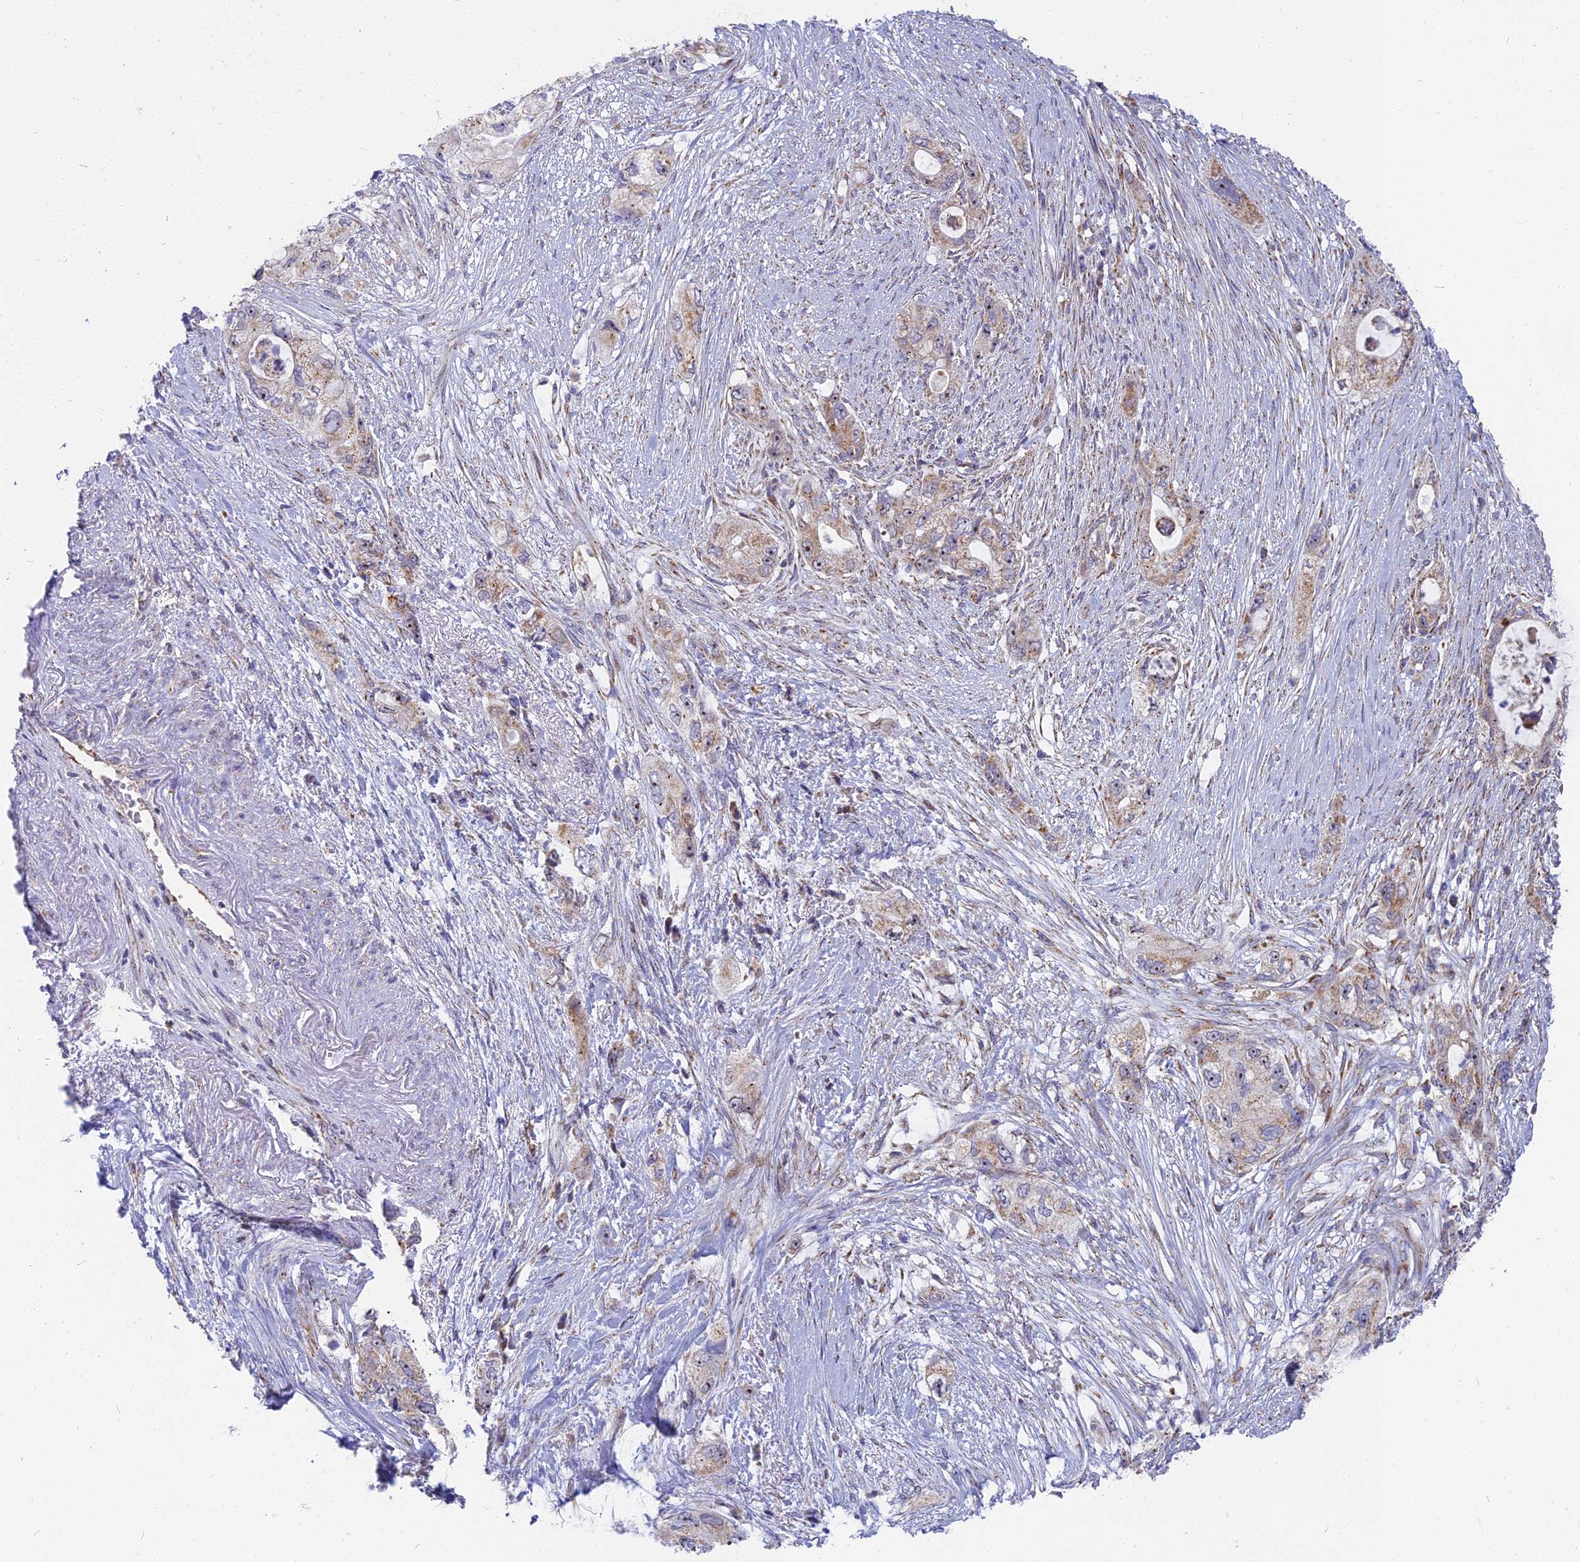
{"staining": {"intensity": "moderate", "quantity": "25%-75%", "location": "cytoplasmic/membranous"}, "tissue": "pancreatic cancer", "cell_type": "Tumor cells", "image_type": "cancer", "snomed": [{"axis": "morphology", "description": "Adenocarcinoma, NOS"}, {"axis": "topography", "description": "Pancreas"}], "caption": "An immunohistochemistry (IHC) image of tumor tissue is shown. Protein staining in brown shows moderate cytoplasmic/membranous positivity in pancreatic adenocarcinoma within tumor cells.", "gene": "DTWD1", "patient": {"sex": "female", "age": 73}}